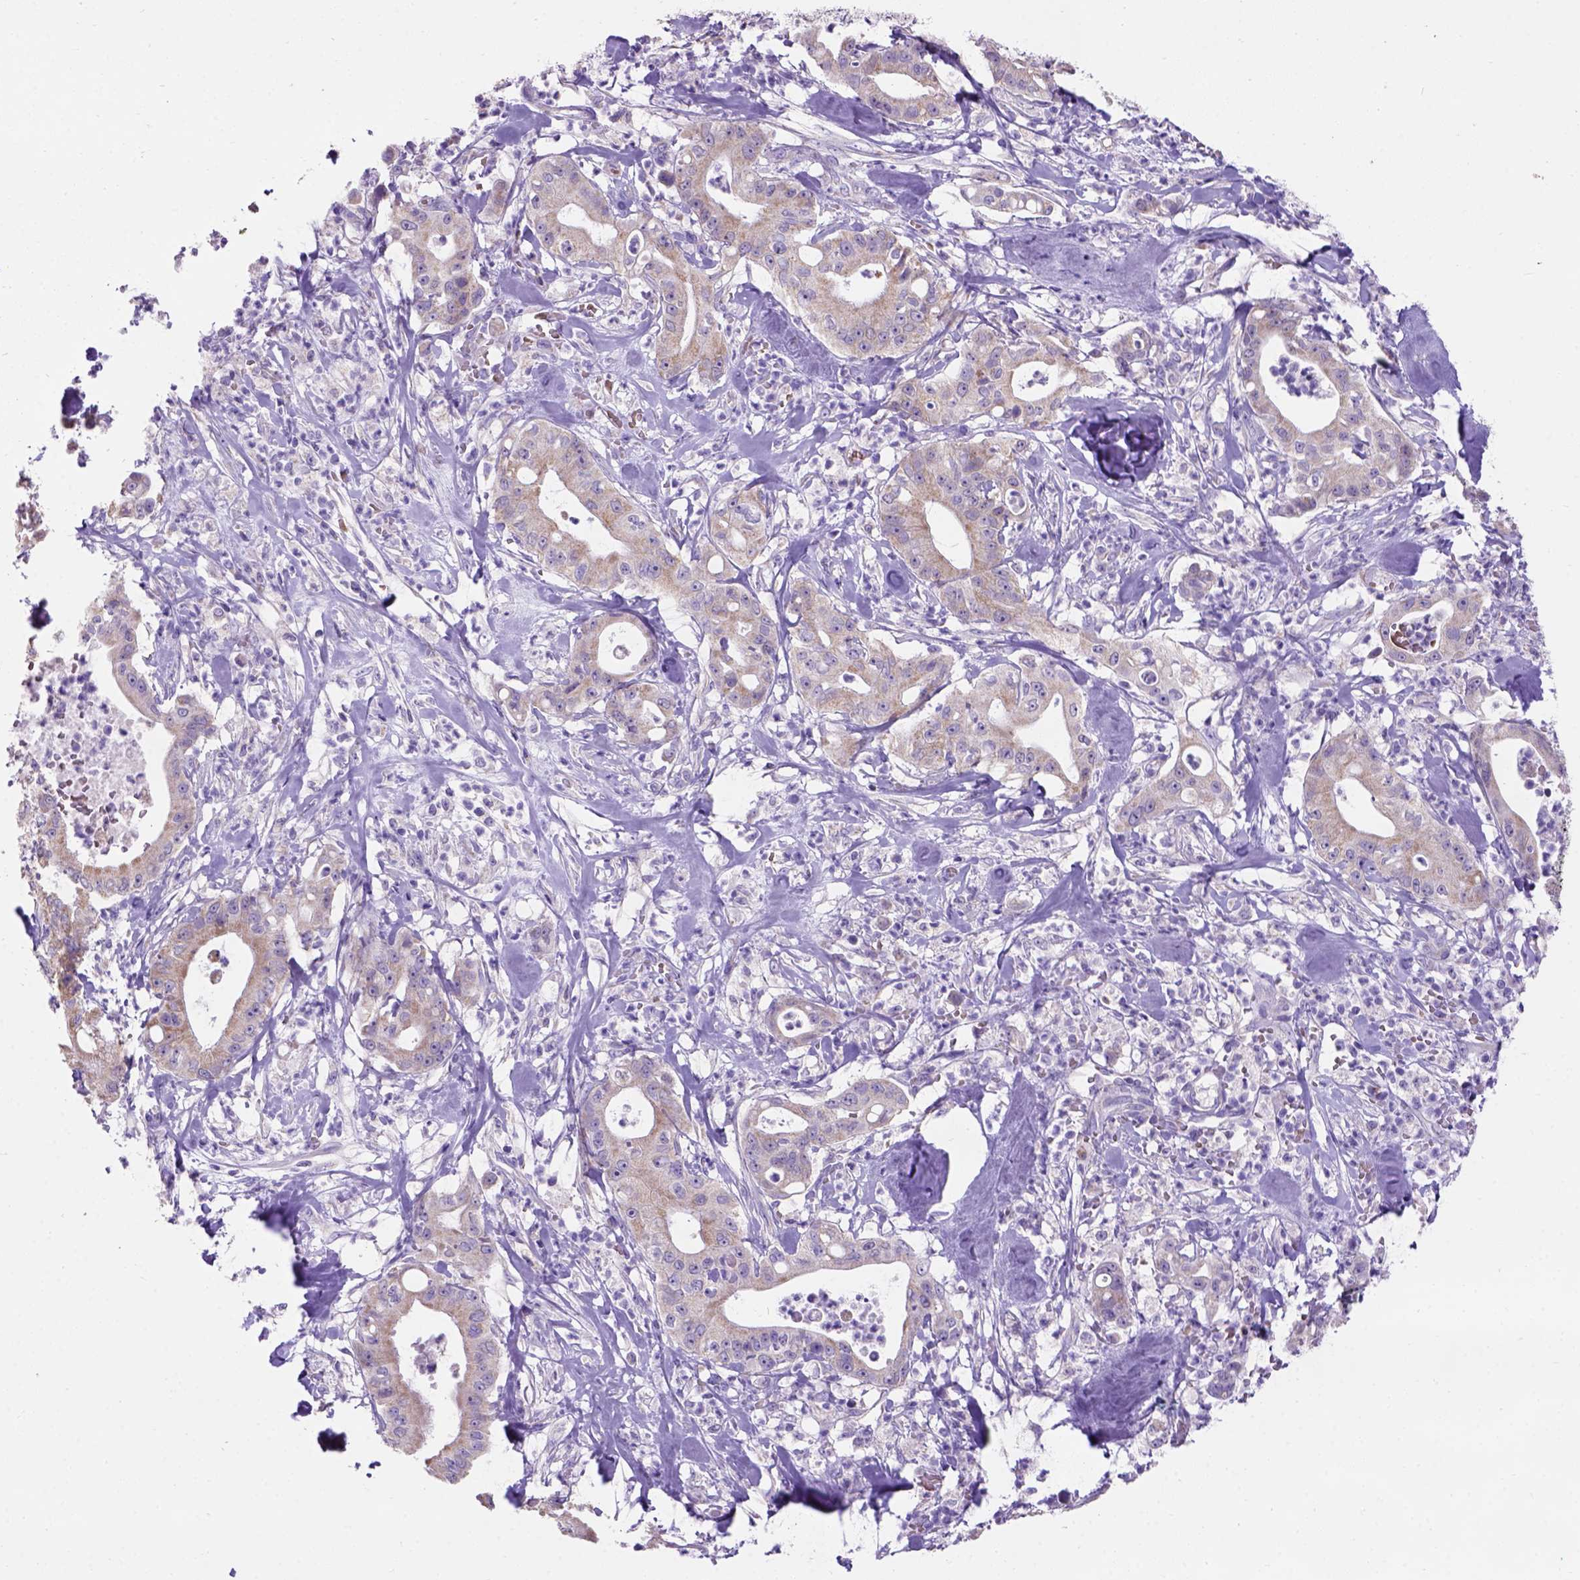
{"staining": {"intensity": "weak", "quantity": ">75%", "location": "cytoplasmic/membranous"}, "tissue": "pancreatic cancer", "cell_type": "Tumor cells", "image_type": "cancer", "snomed": [{"axis": "morphology", "description": "Adenocarcinoma, NOS"}, {"axis": "topography", "description": "Pancreas"}], "caption": "Human adenocarcinoma (pancreatic) stained with a protein marker reveals weak staining in tumor cells.", "gene": "L2HGDH", "patient": {"sex": "male", "age": 71}}